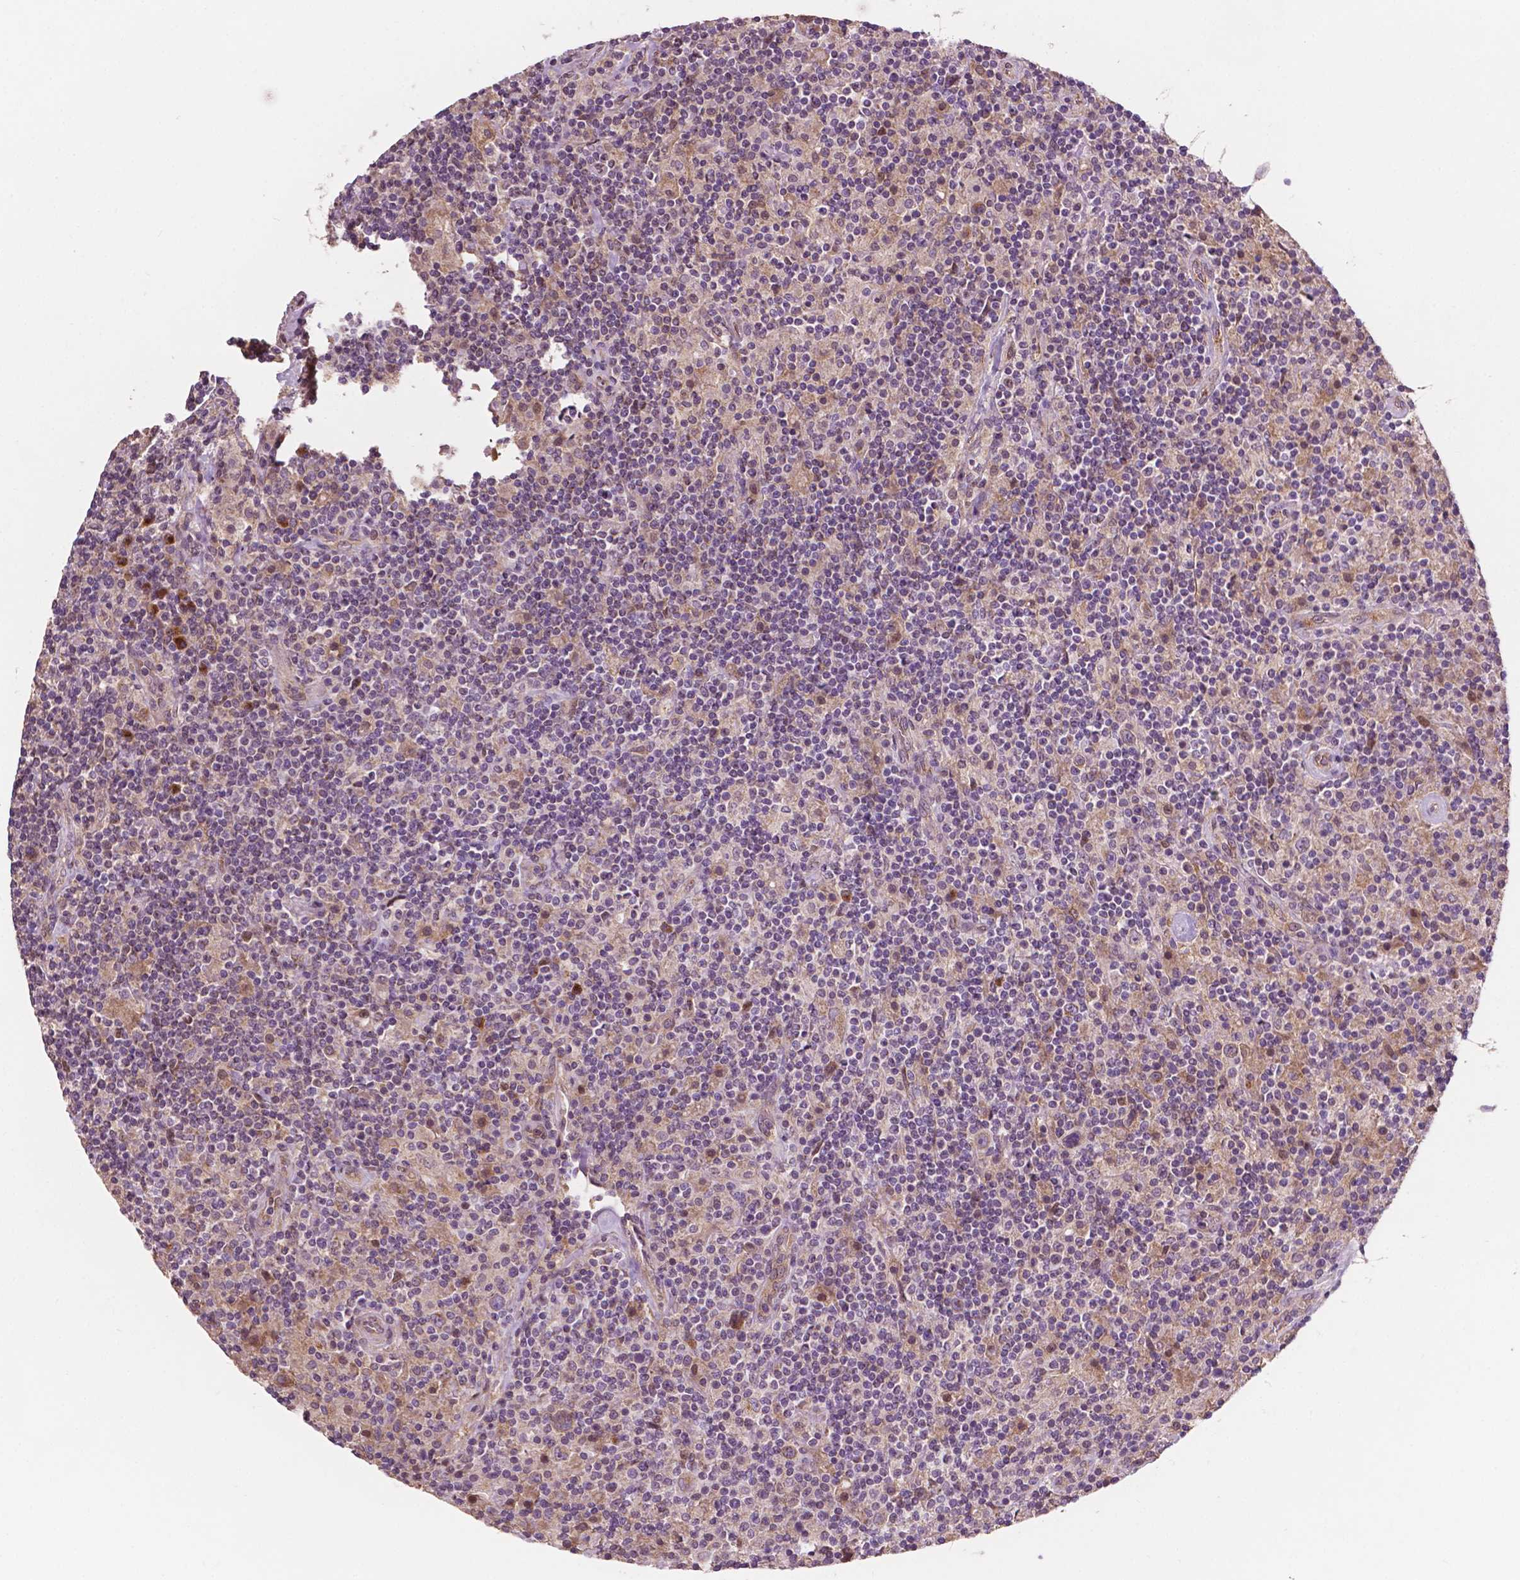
{"staining": {"intensity": "weak", "quantity": "25%-75%", "location": "cytoplasmic/membranous"}, "tissue": "lymphoma", "cell_type": "Tumor cells", "image_type": "cancer", "snomed": [{"axis": "morphology", "description": "Hodgkin's disease, NOS"}, {"axis": "topography", "description": "Lymph node"}], "caption": "A high-resolution photomicrograph shows immunohistochemistry (IHC) staining of Hodgkin's disease, which exhibits weak cytoplasmic/membranous staining in approximately 25%-75% of tumor cells.", "gene": "EBAG9", "patient": {"sex": "male", "age": 70}}